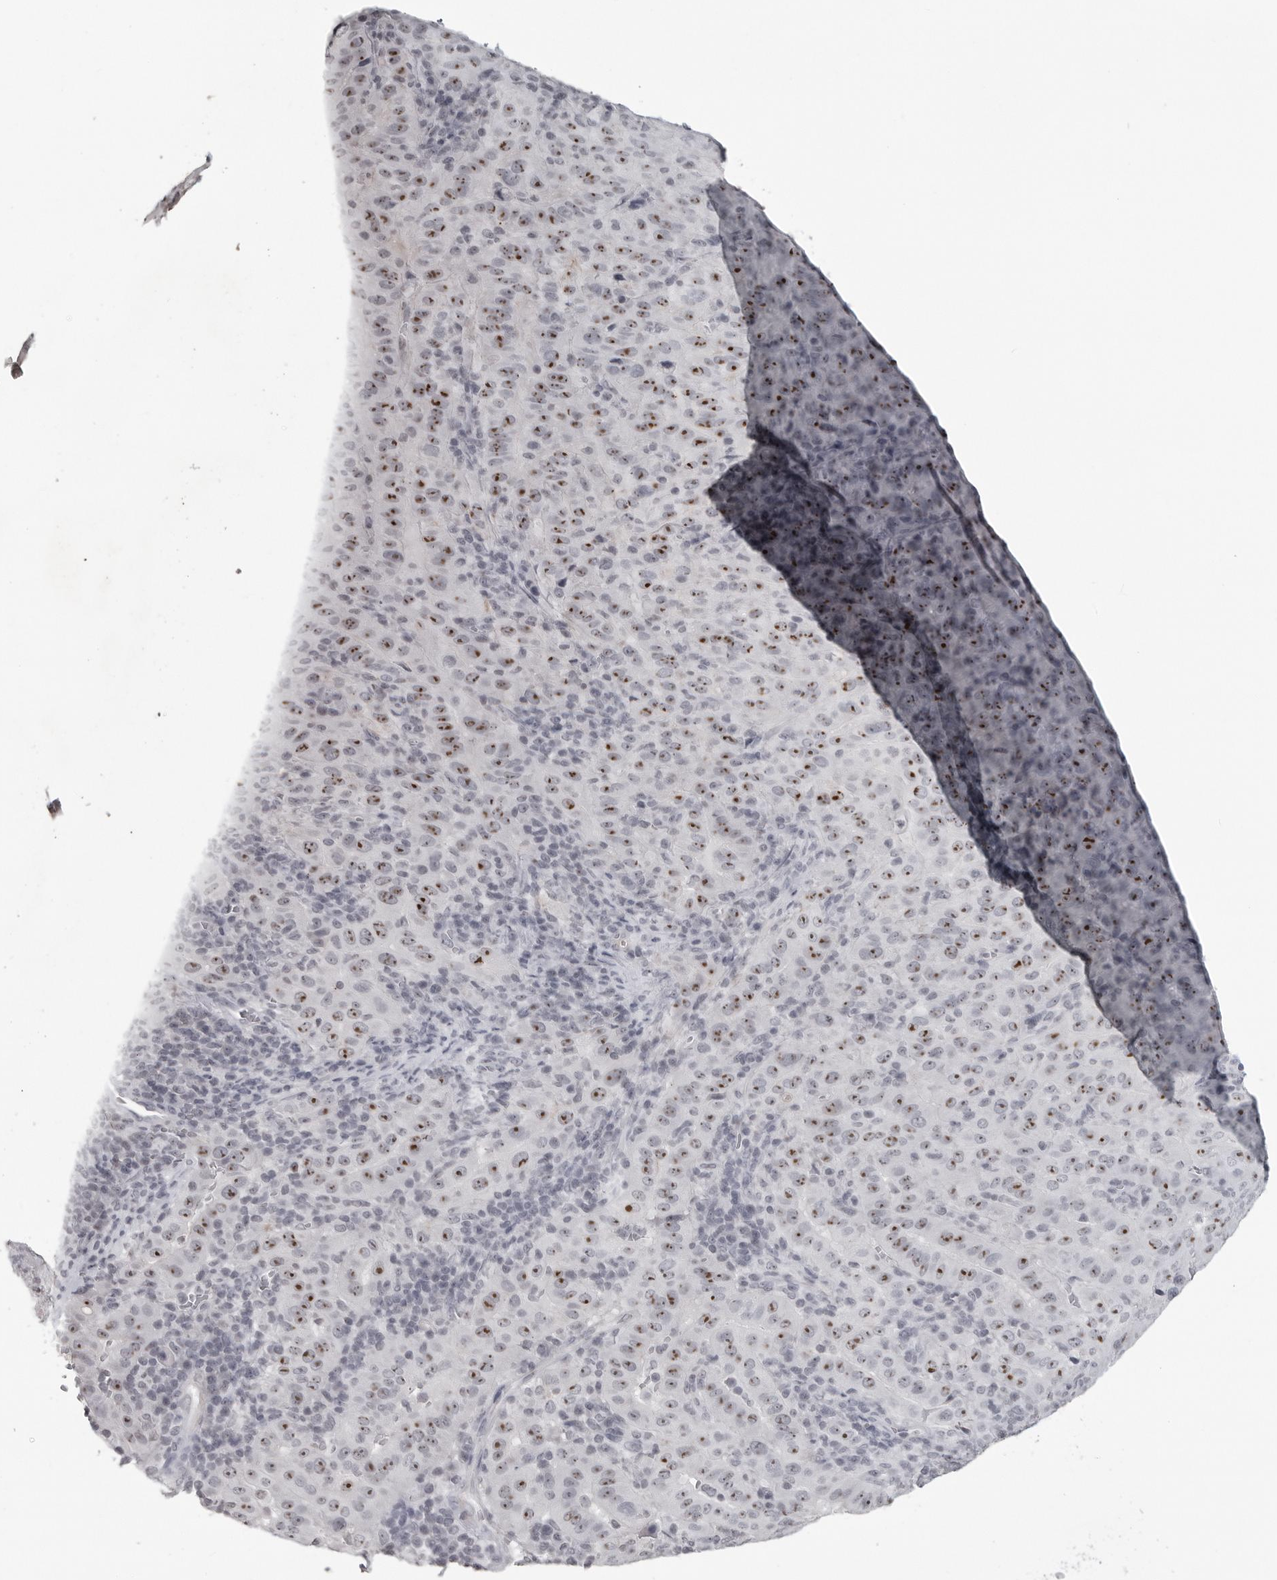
{"staining": {"intensity": "moderate", "quantity": ">75%", "location": "nuclear"}, "tissue": "pancreatic cancer", "cell_type": "Tumor cells", "image_type": "cancer", "snomed": [{"axis": "morphology", "description": "Adenocarcinoma, NOS"}, {"axis": "topography", "description": "Pancreas"}], "caption": "Pancreatic cancer stained with a protein marker displays moderate staining in tumor cells.", "gene": "DDX54", "patient": {"sex": "male", "age": 63}}